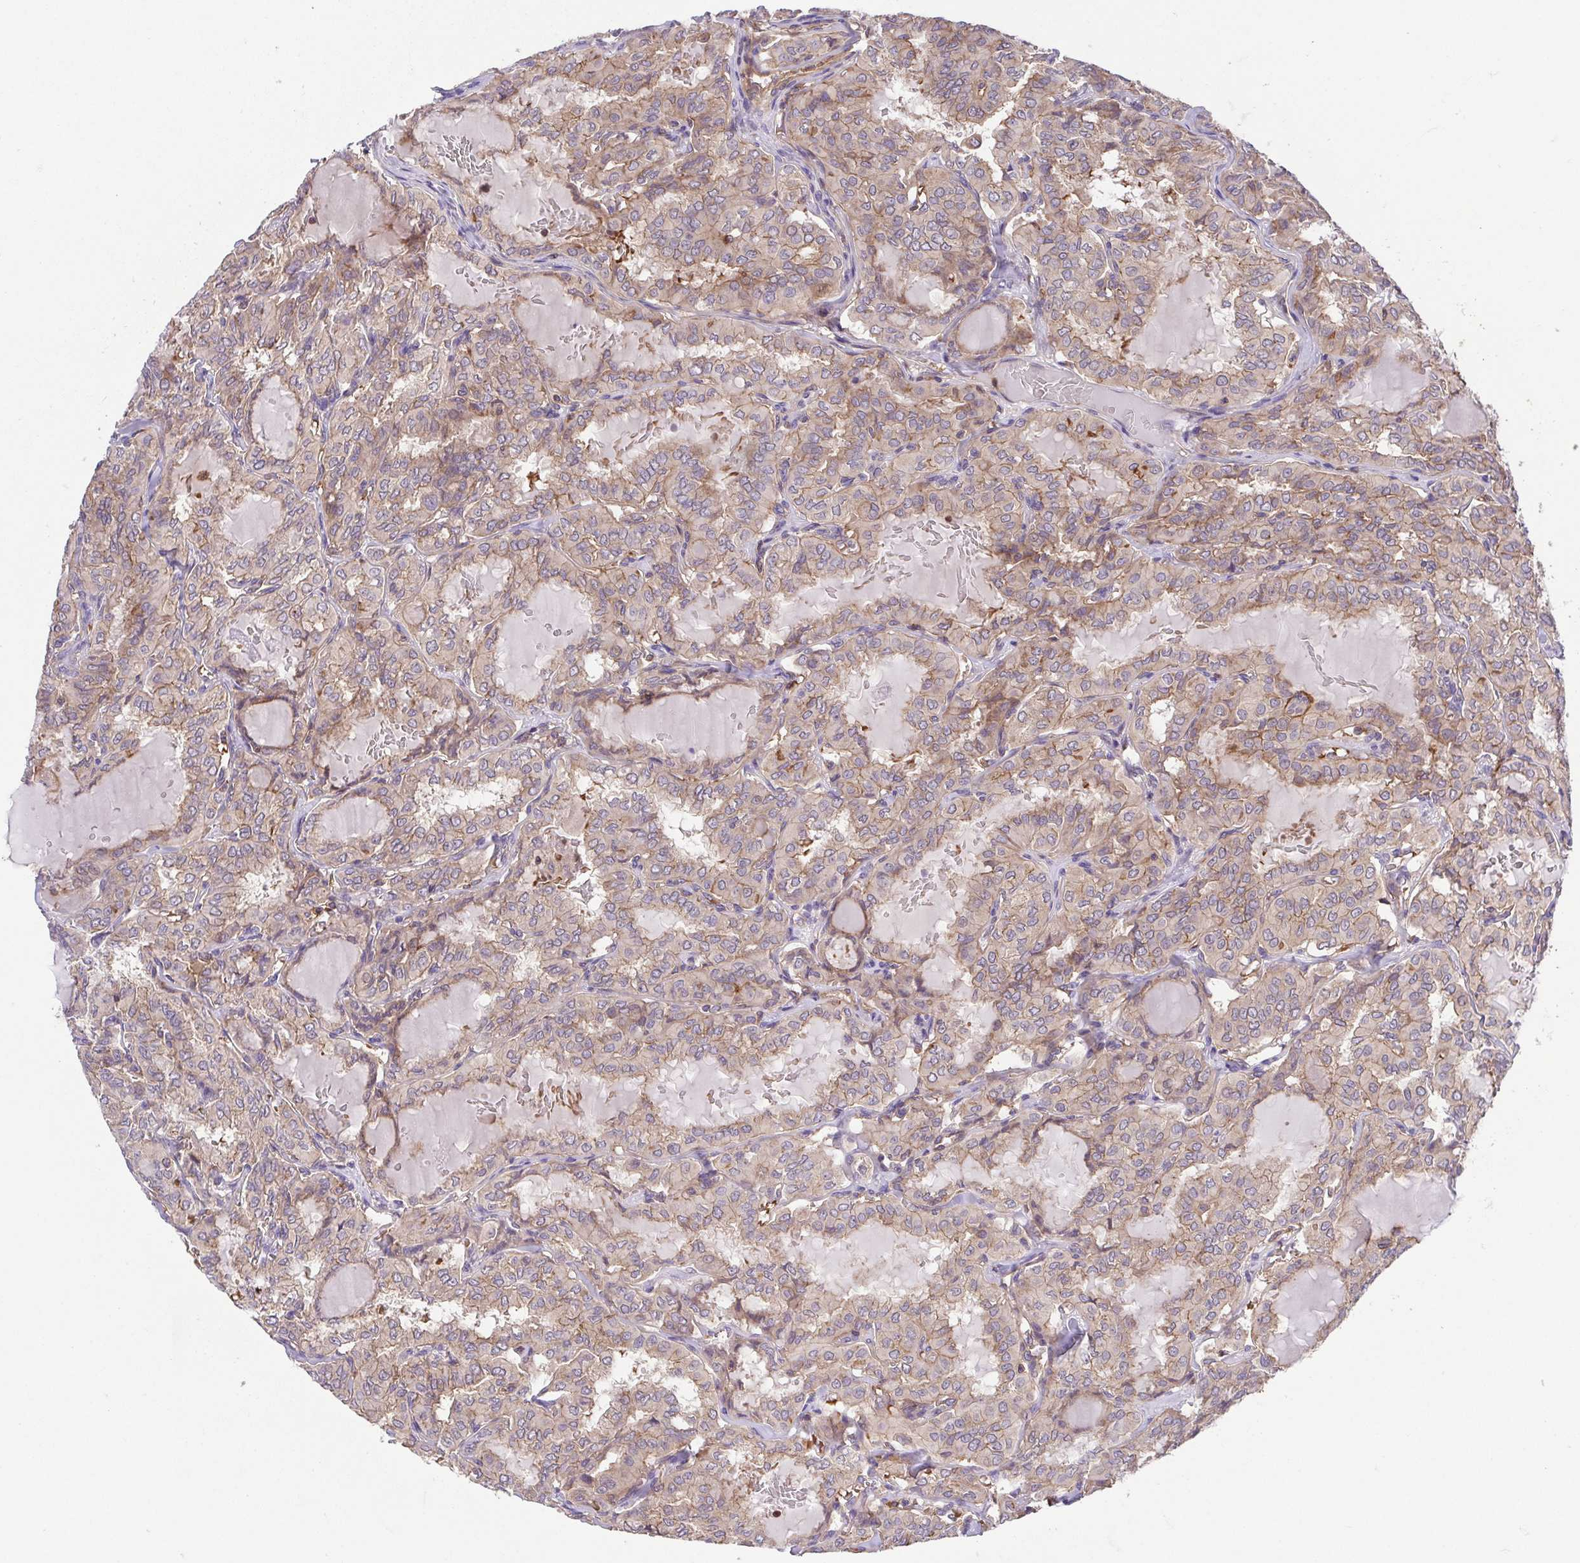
{"staining": {"intensity": "weak", "quantity": "25%-75%", "location": "cytoplasmic/membranous"}, "tissue": "thyroid cancer", "cell_type": "Tumor cells", "image_type": "cancer", "snomed": [{"axis": "morphology", "description": "Papillary adenocarcinoma, NOS"}, {"axis": "topography", "description": "Thyroid gland"}], "caption": "IHC staining of thyroid papillary adenocarcinoma, which demonstrates low levels of weak cytoplasmic/membranous expression in approximately 25%-75% of tumor cells indicating weak cytoplasmic/membranous protein positivity. The staining was performed using DAB (3,3'-diaminobenzidine) (brown) for protein detection and nuclei were counterstained in hematoxylin (blue).", "gene": "IDE", "patient": {"sex": "male", "age": 20}}